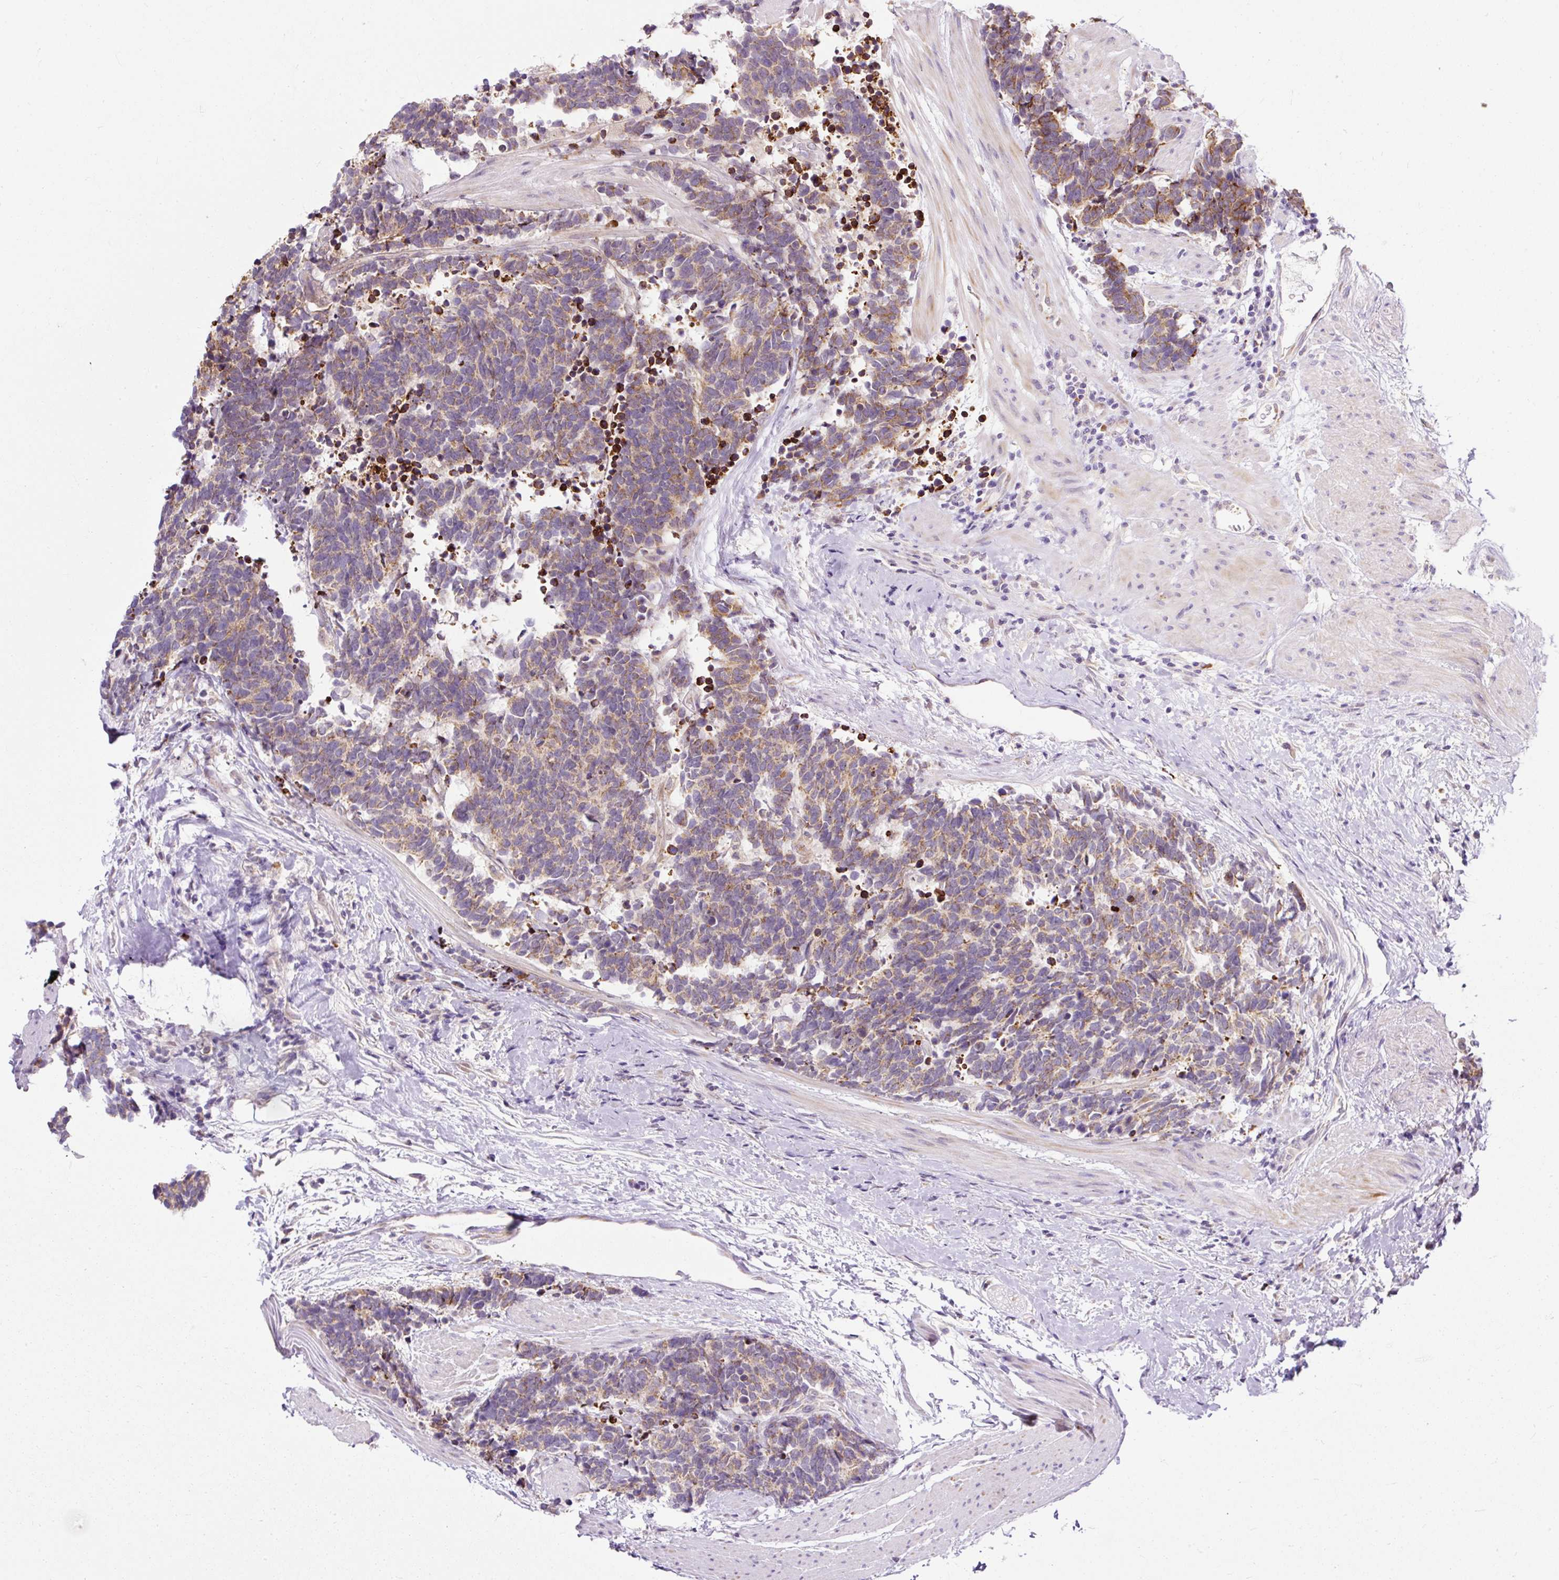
{"staining": {"intensity": "moderate", "quantity": "<25%", "location": "cytoplasmic/membranous"}, "tissue": "carcinoid", "cell_type": "Tumor cells", "image_type": "cancer", "snomed": [{"axis": "morphology", "description": "Carcinoid, malignant, NOS"}, {"axis": "topography", "description": "Colon"}], "caption": "Protein expression analysis of human malignant carcinoid reveals moderate cytoplasmic/membranous staining in about <25% of tumor cells.", "gene": "FMC1", "patient": {"sex": "female", "age": 52}}